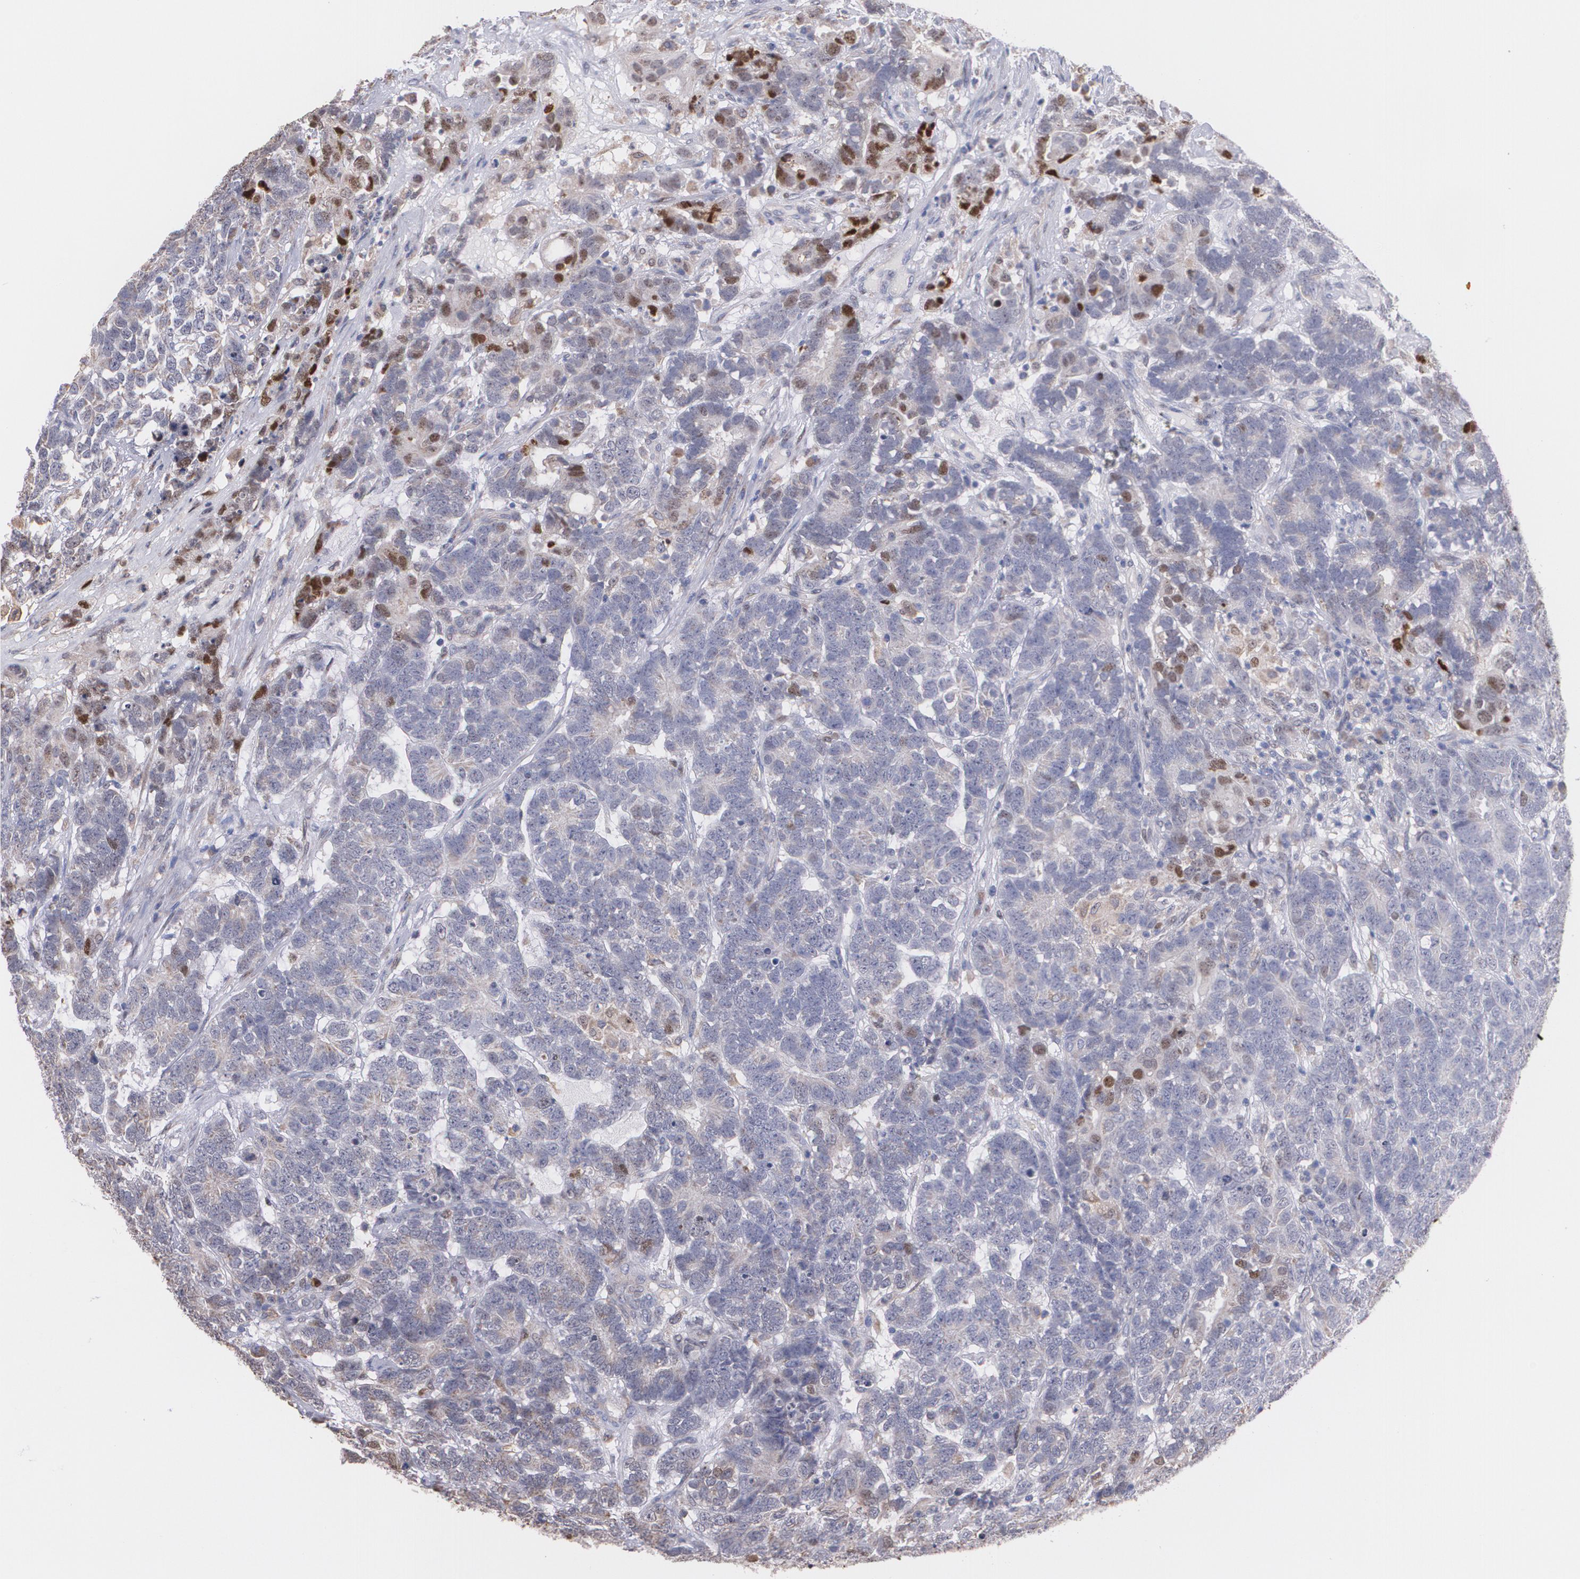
{"staining": {"intensity": "weak", "quantity": "<25%", "location": "cytoplasmic/membranous,nuclear"}, "tissue": "testis cancer", "cell_type": "Tumor cells", "image_type": "cancer", "snomed": [{"axis": "morphology", "description": "Carcinoma, Embryonal, NOS"}, {"axis": "topography", "description": "Testis"}], "caption": "An image of testis cancer stained for a protein exhibits no brown staining in tumor cells.", "gene": "ATF3", "patient": {"sex": "male", "age": 26}}